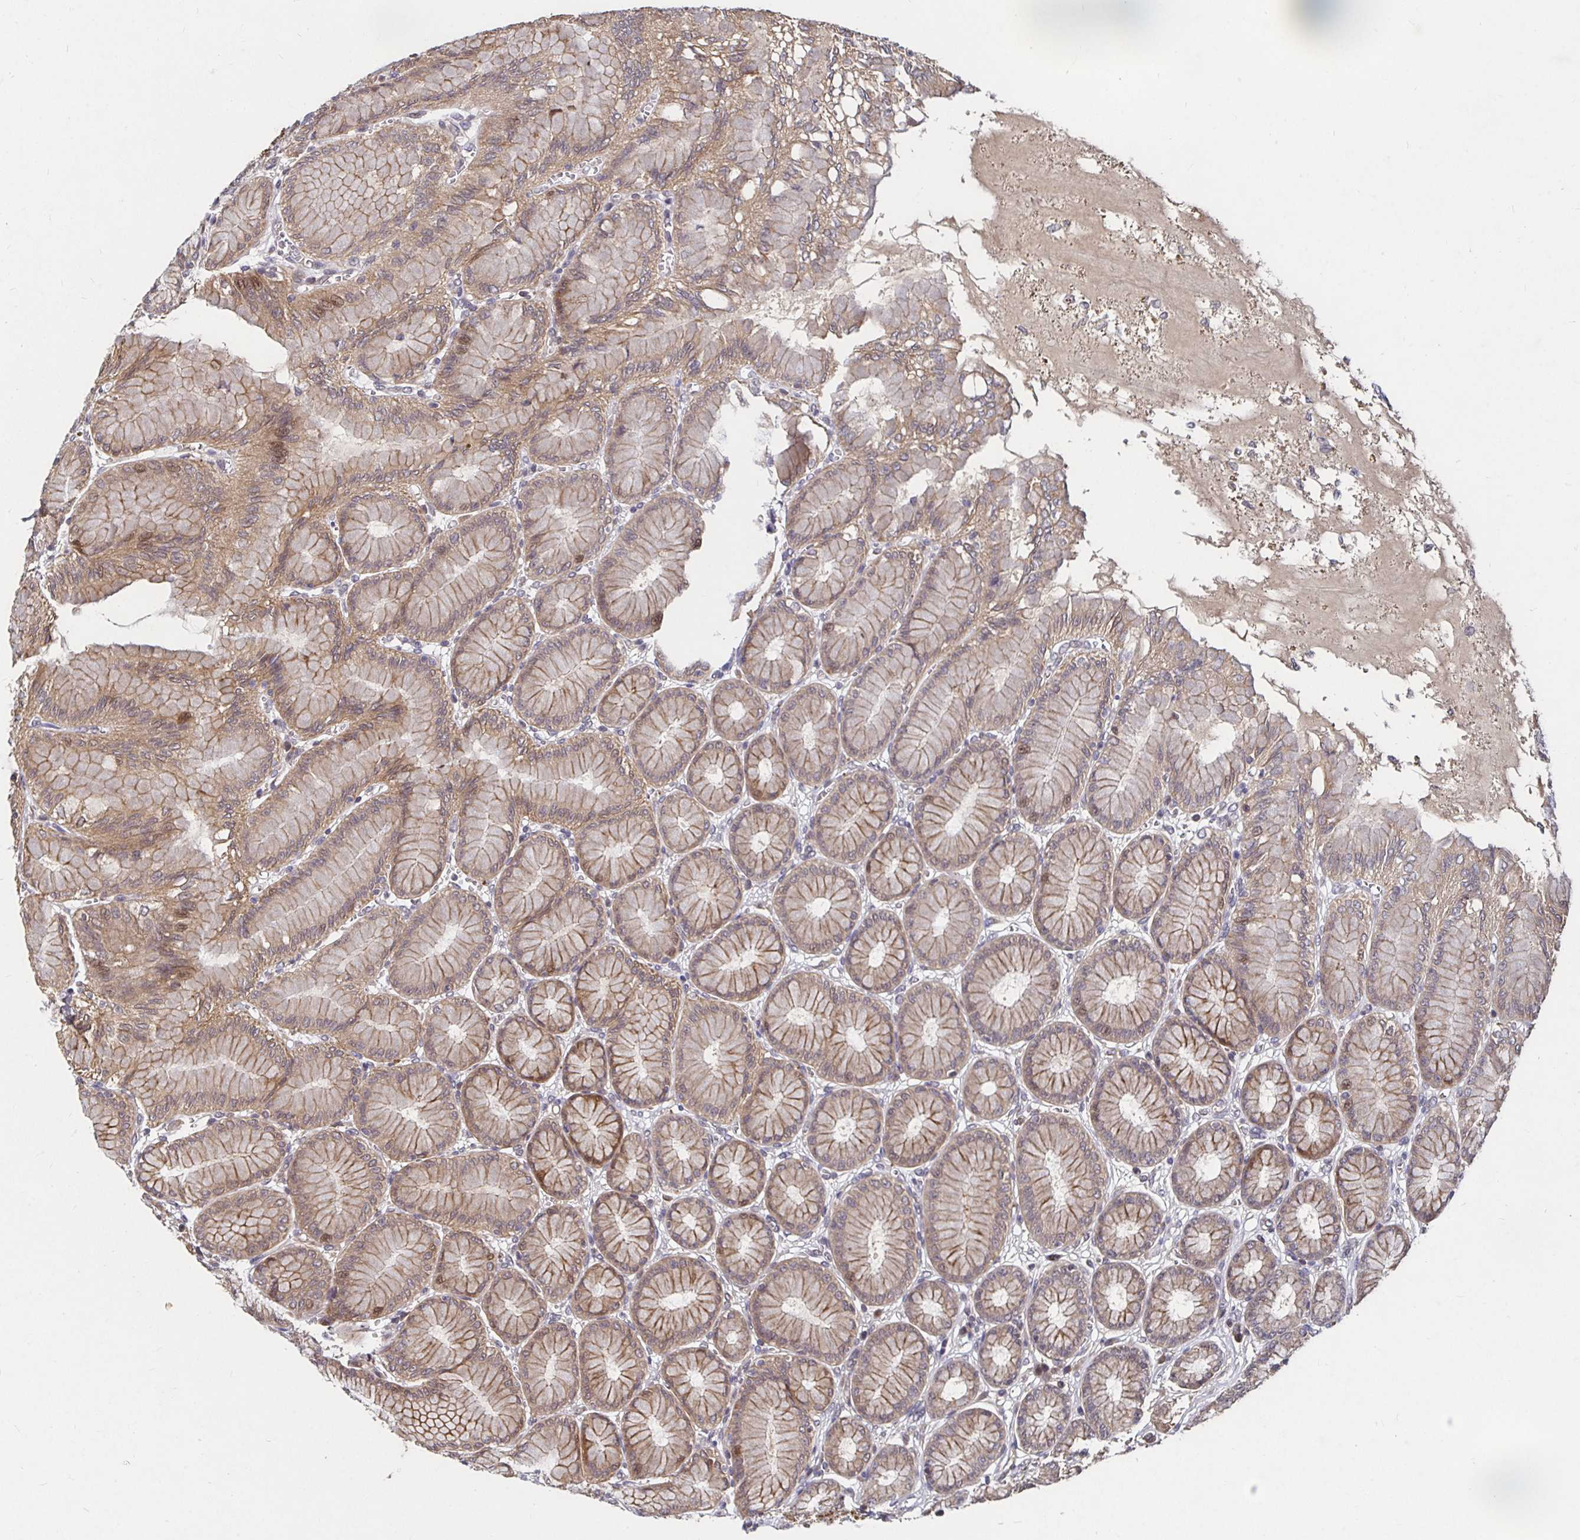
{"staining": {"intensity": "moderate", "quantity": ">75%", "location": "cytoplasmic/membranous"}, "tissue": "stomach", "cell_type": "Glandular cells", "image_type": "normal", "snomed": [{"axis": "morphology", "description": "Normal tissue, NOS"}, {"axis": "topography", "description": "Stomach"}, {"axis": "topography", "description": "Stomach, lower"}], "caption": "The image reveals a brown stain indicating the presence of a protein in the cytoplasmic/membranous of glandular cells in stomach.", "gene": "SMYD3", "patient": {"sex": "male", "age": 76}}